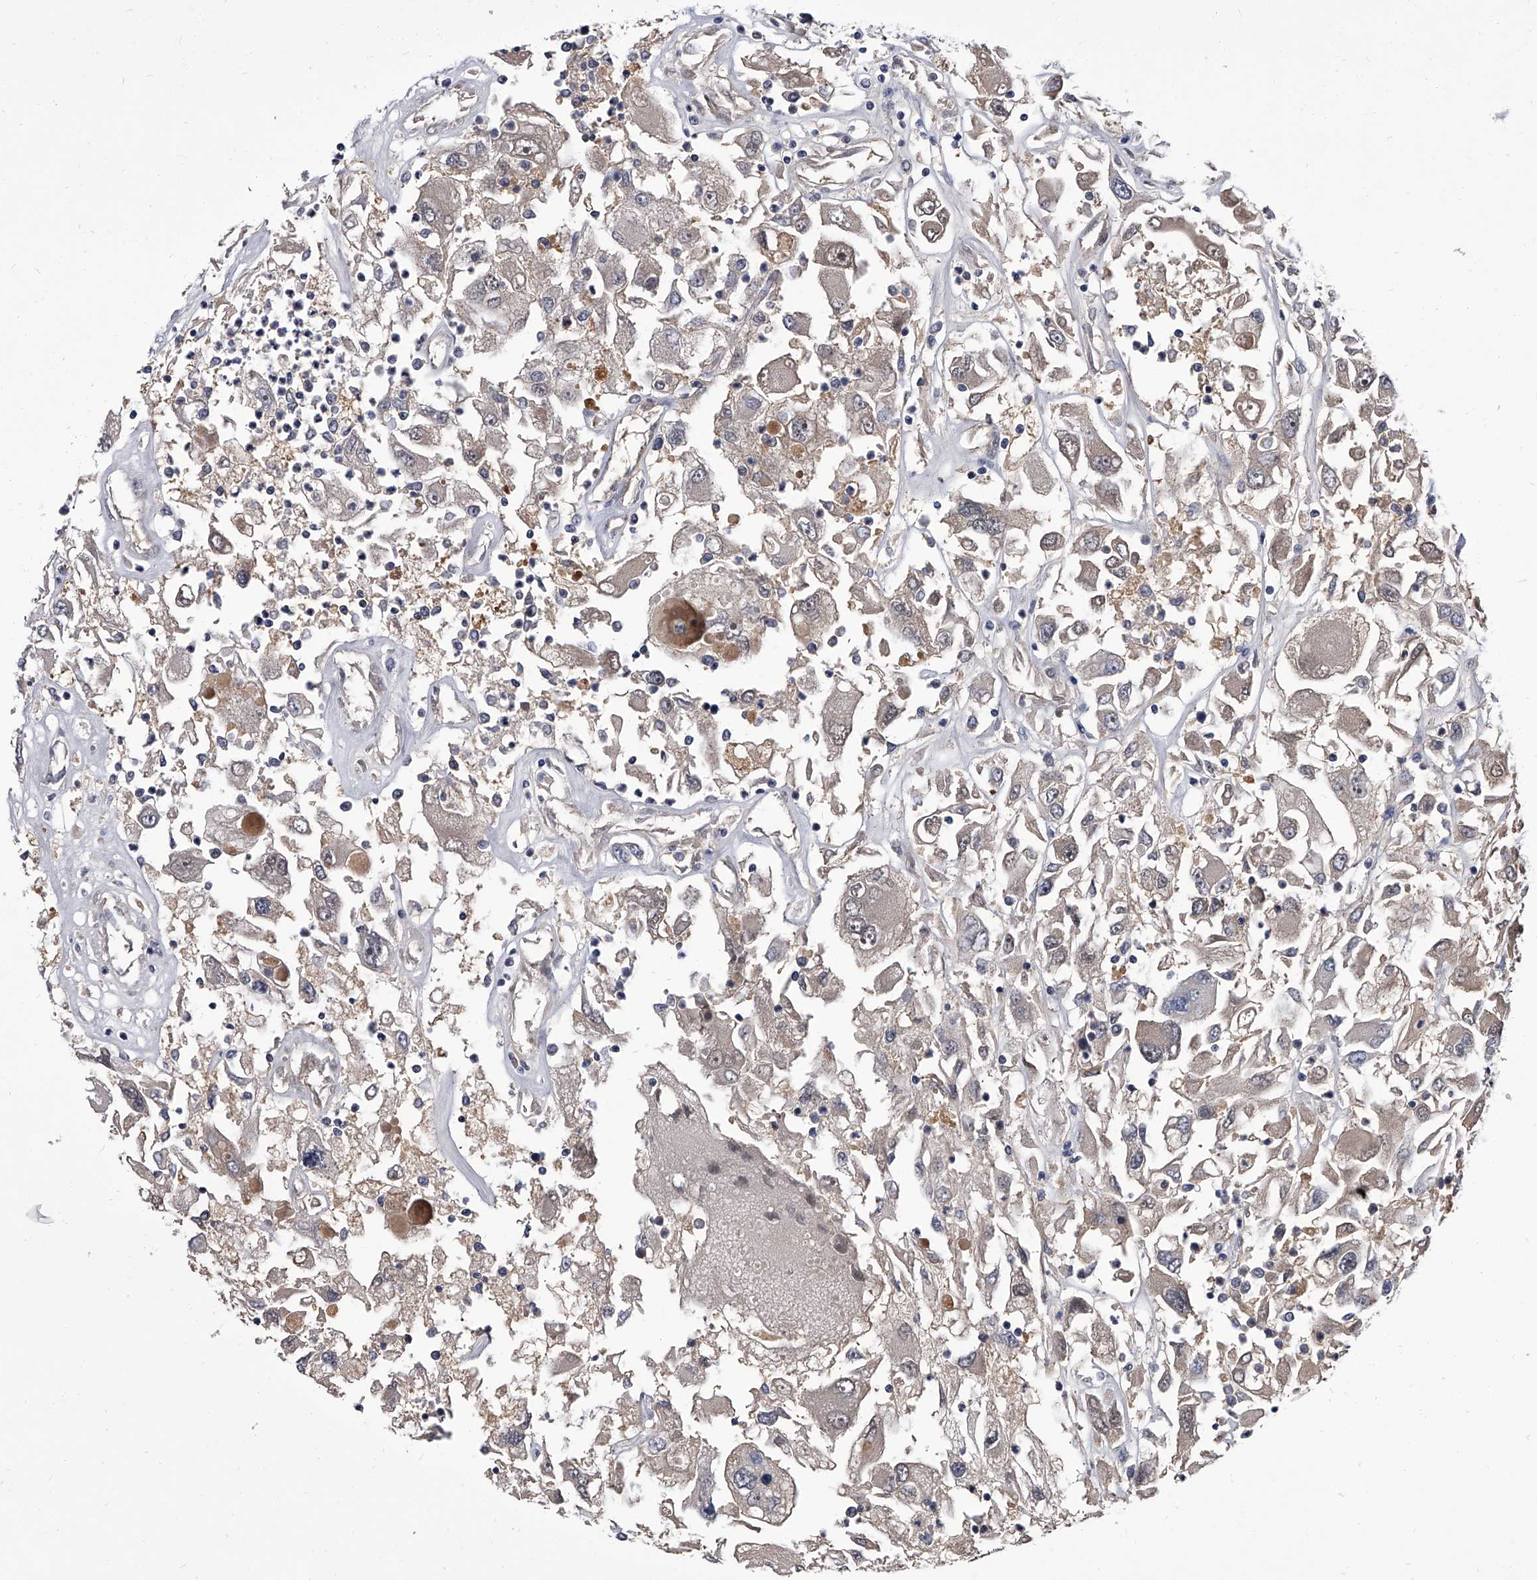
{"staining": {"intensity": "negative", "quantity": "none", "location": "none"}, "tissue": "renal cancer", "cell_type": "Tumor cells", "image_type": "cancer", "snomed": [{"axis": "morphology", "description": "Adenocarcinoma, NOS"}, {"axis": "topography", "description": "Kidney"}], "caption": "A histopathology image of human renal cancer is negative for staining in tumor cells.", "gene": "SLC18B1", "patient": {"sex": "female", "age": 52}}